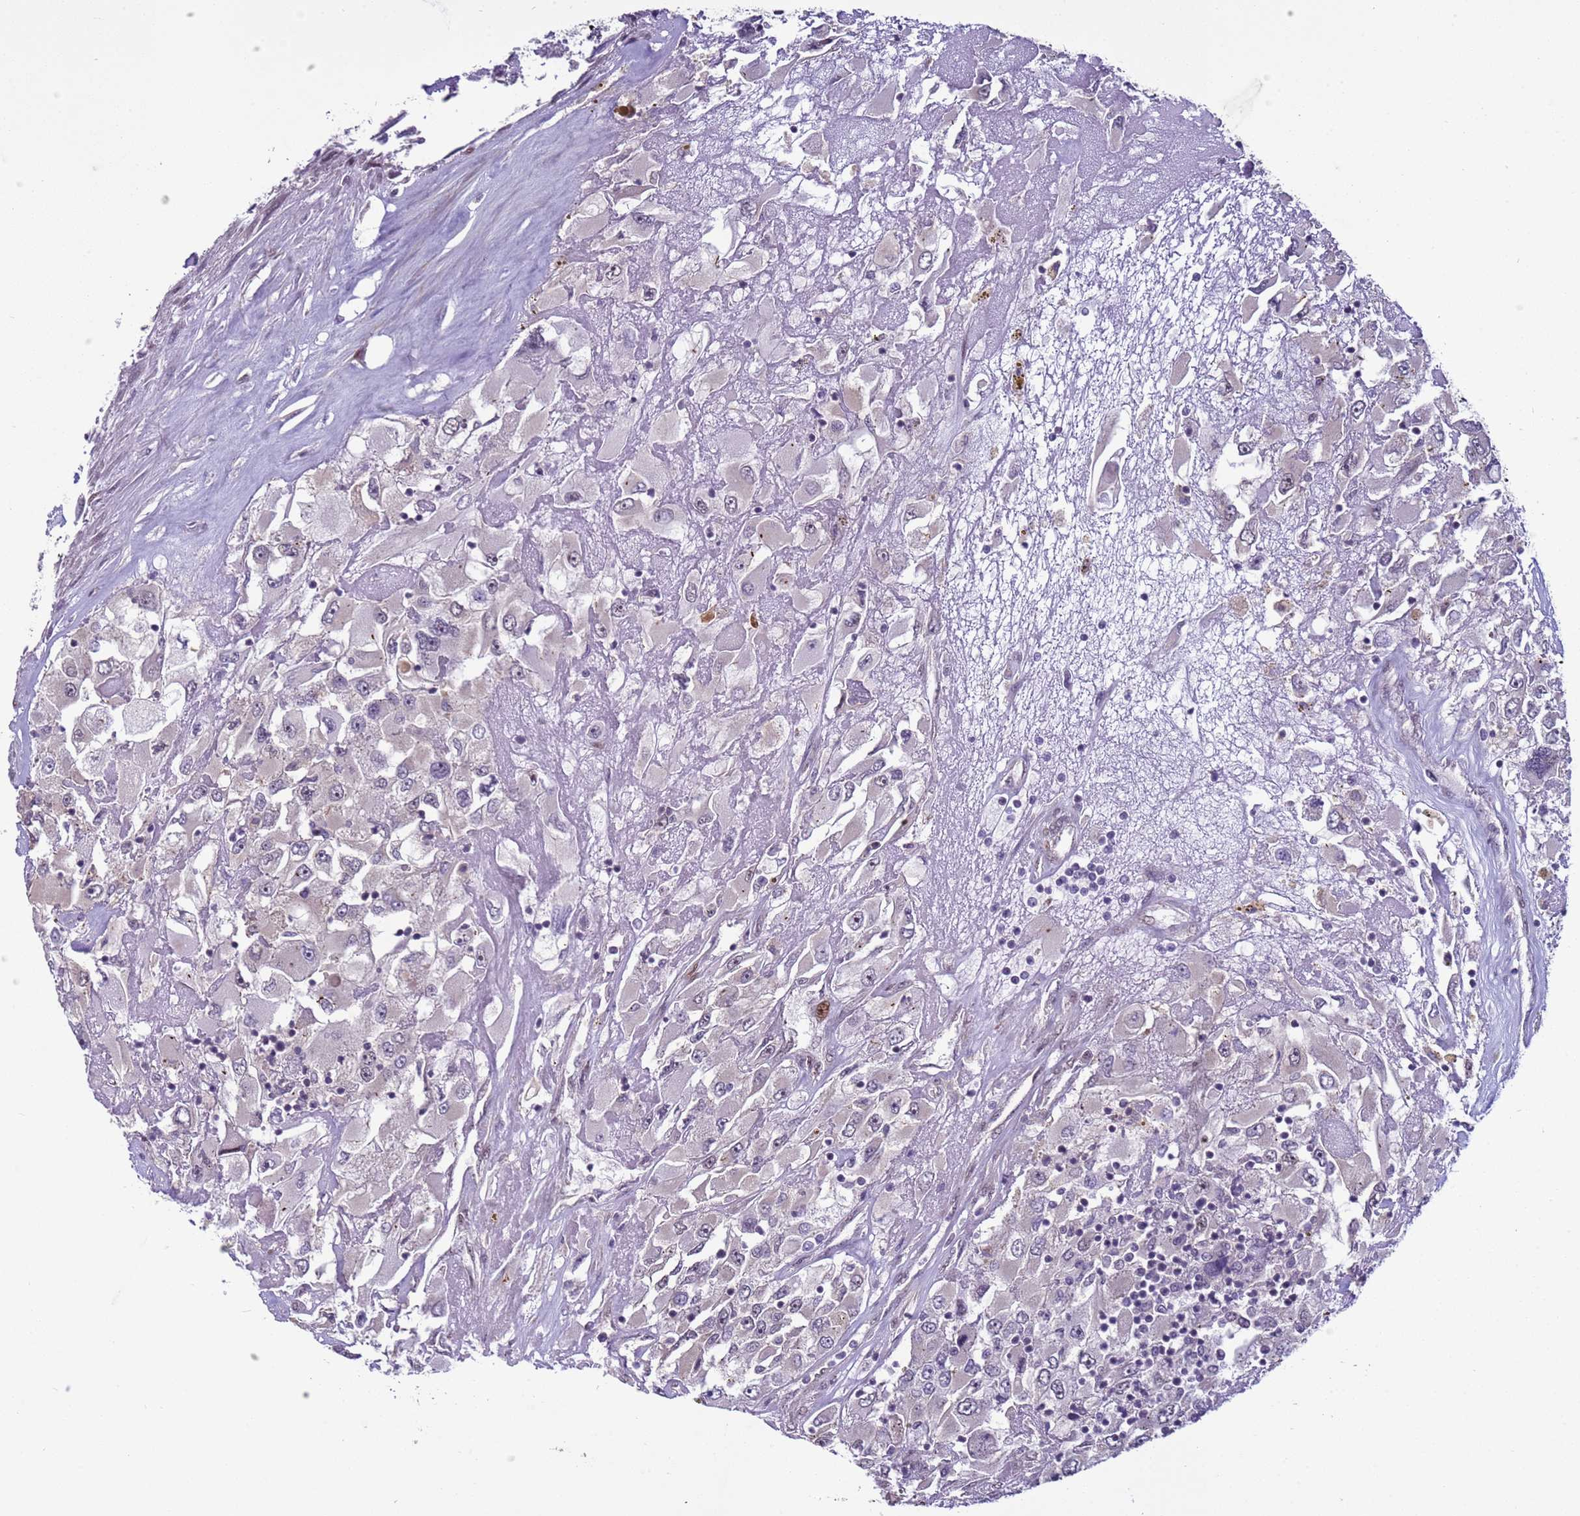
{"staining": {"intensity": "negative", "quantity": "none", "location": "none"}, "tissue": "renal cancer", "cell_type": "Tumor cells", "image_type": "cancer", "snomed": [{"axis": "morphology", "description": "Adenocarcinoma, NOS"}, {"axis": "topography", "description": "Kidney"}], "caption": "This is an IHC image of adenocarcinoma (renal). There is no positivity in tumor cells.", "gene": "SHC3", "patient": {"sex": "female", "age": 52}}